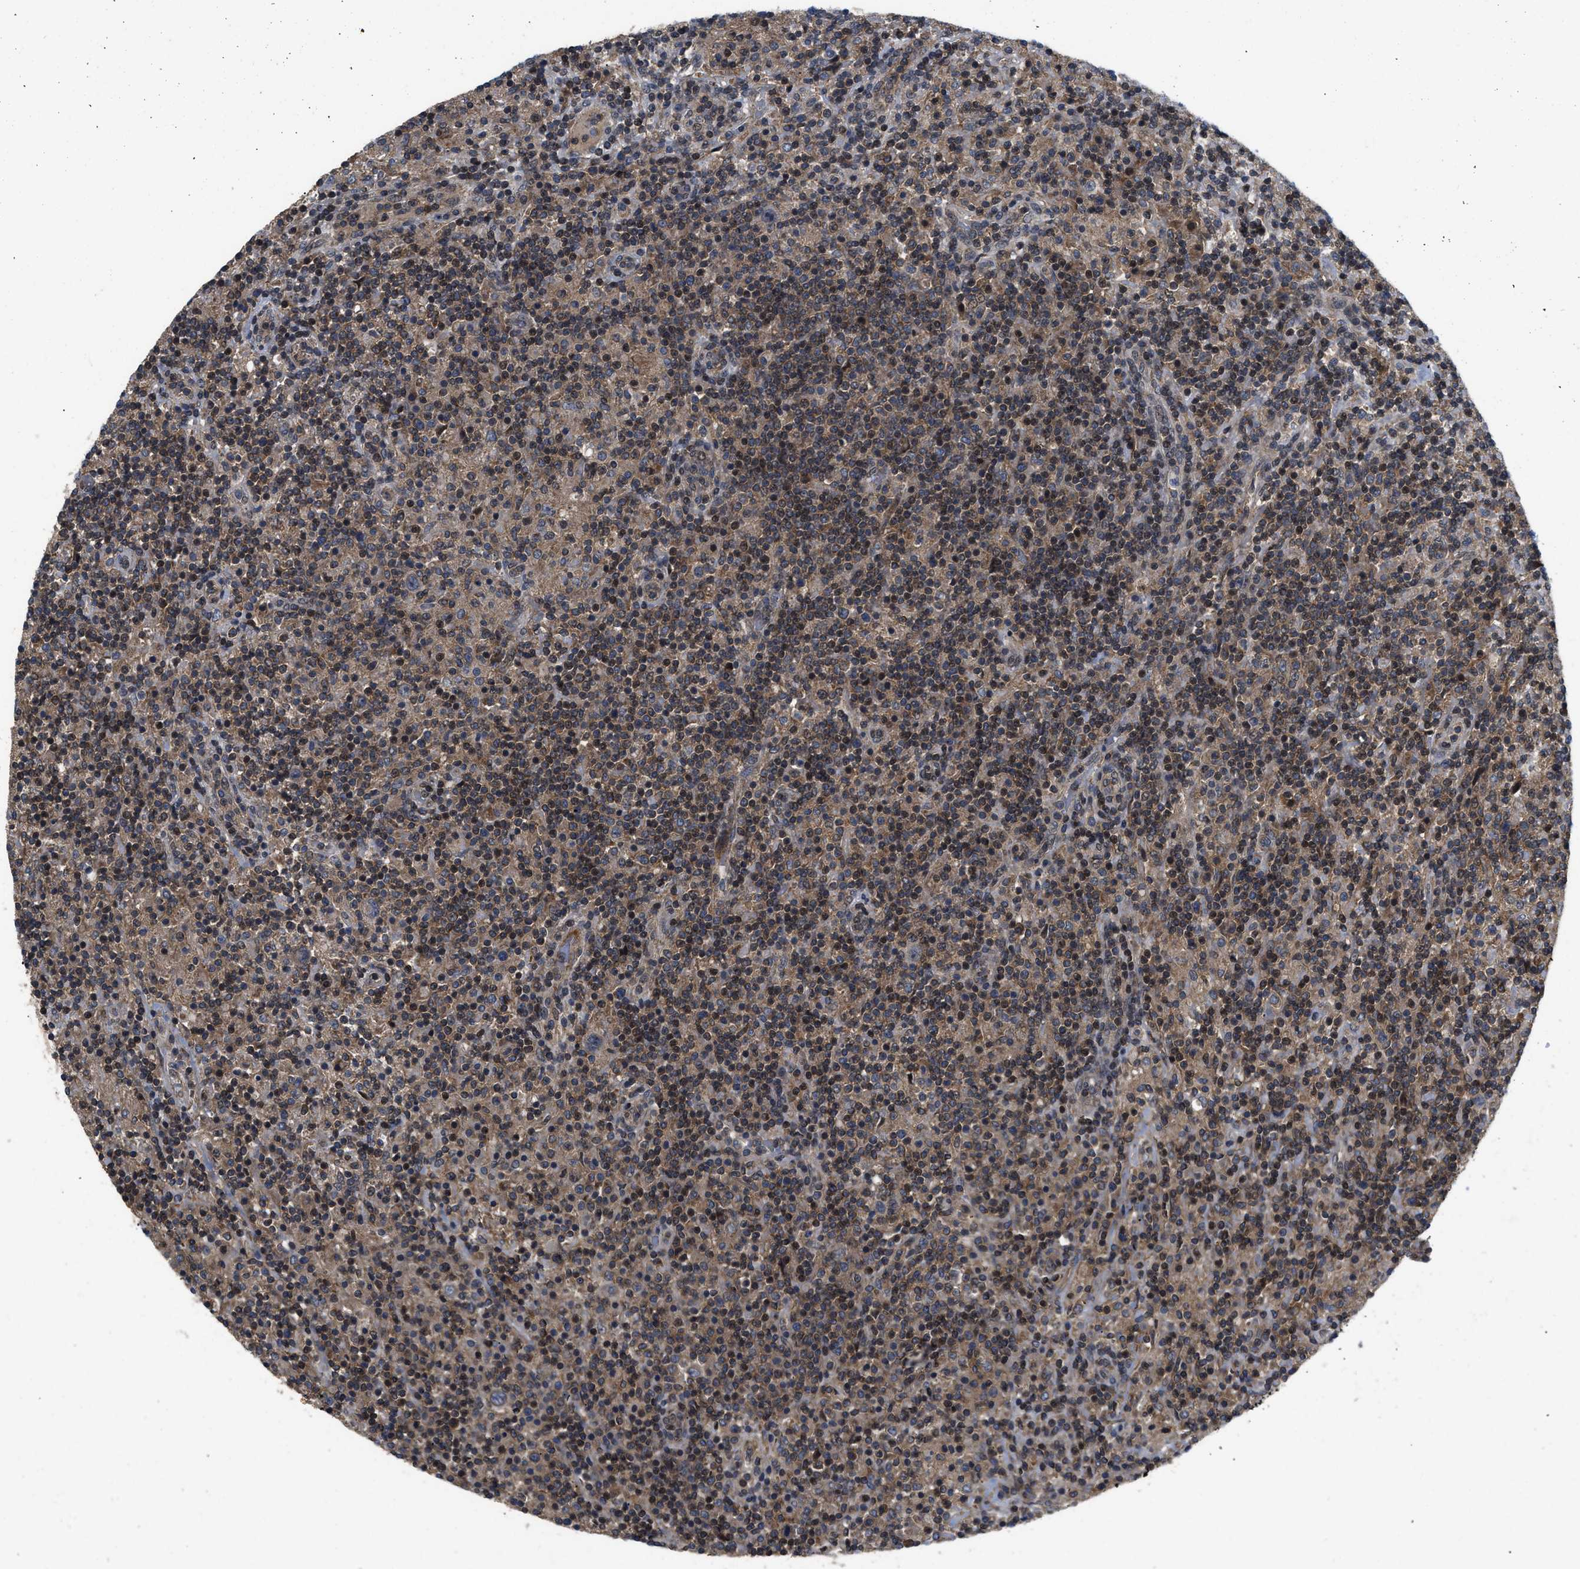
{"staining": {"intensity": "weak", "quantity": "<25%", "location": "cytoplasmic/membranous"}, "tissue": "lymphoma", "cell_type": "Tumor cells", "image_type": "cancer", "snomed": [{"axis": "morphology", "description": "Hodgkin's disease, NOS"}, {"axis": "topography", "description": "Lymph node"}], "caption": "Image shows no significant protein positivity in tumor cells of Hodgkin's disease.", "gene": "PRDM14", "patient": {"sex": "male", "age": 70}}